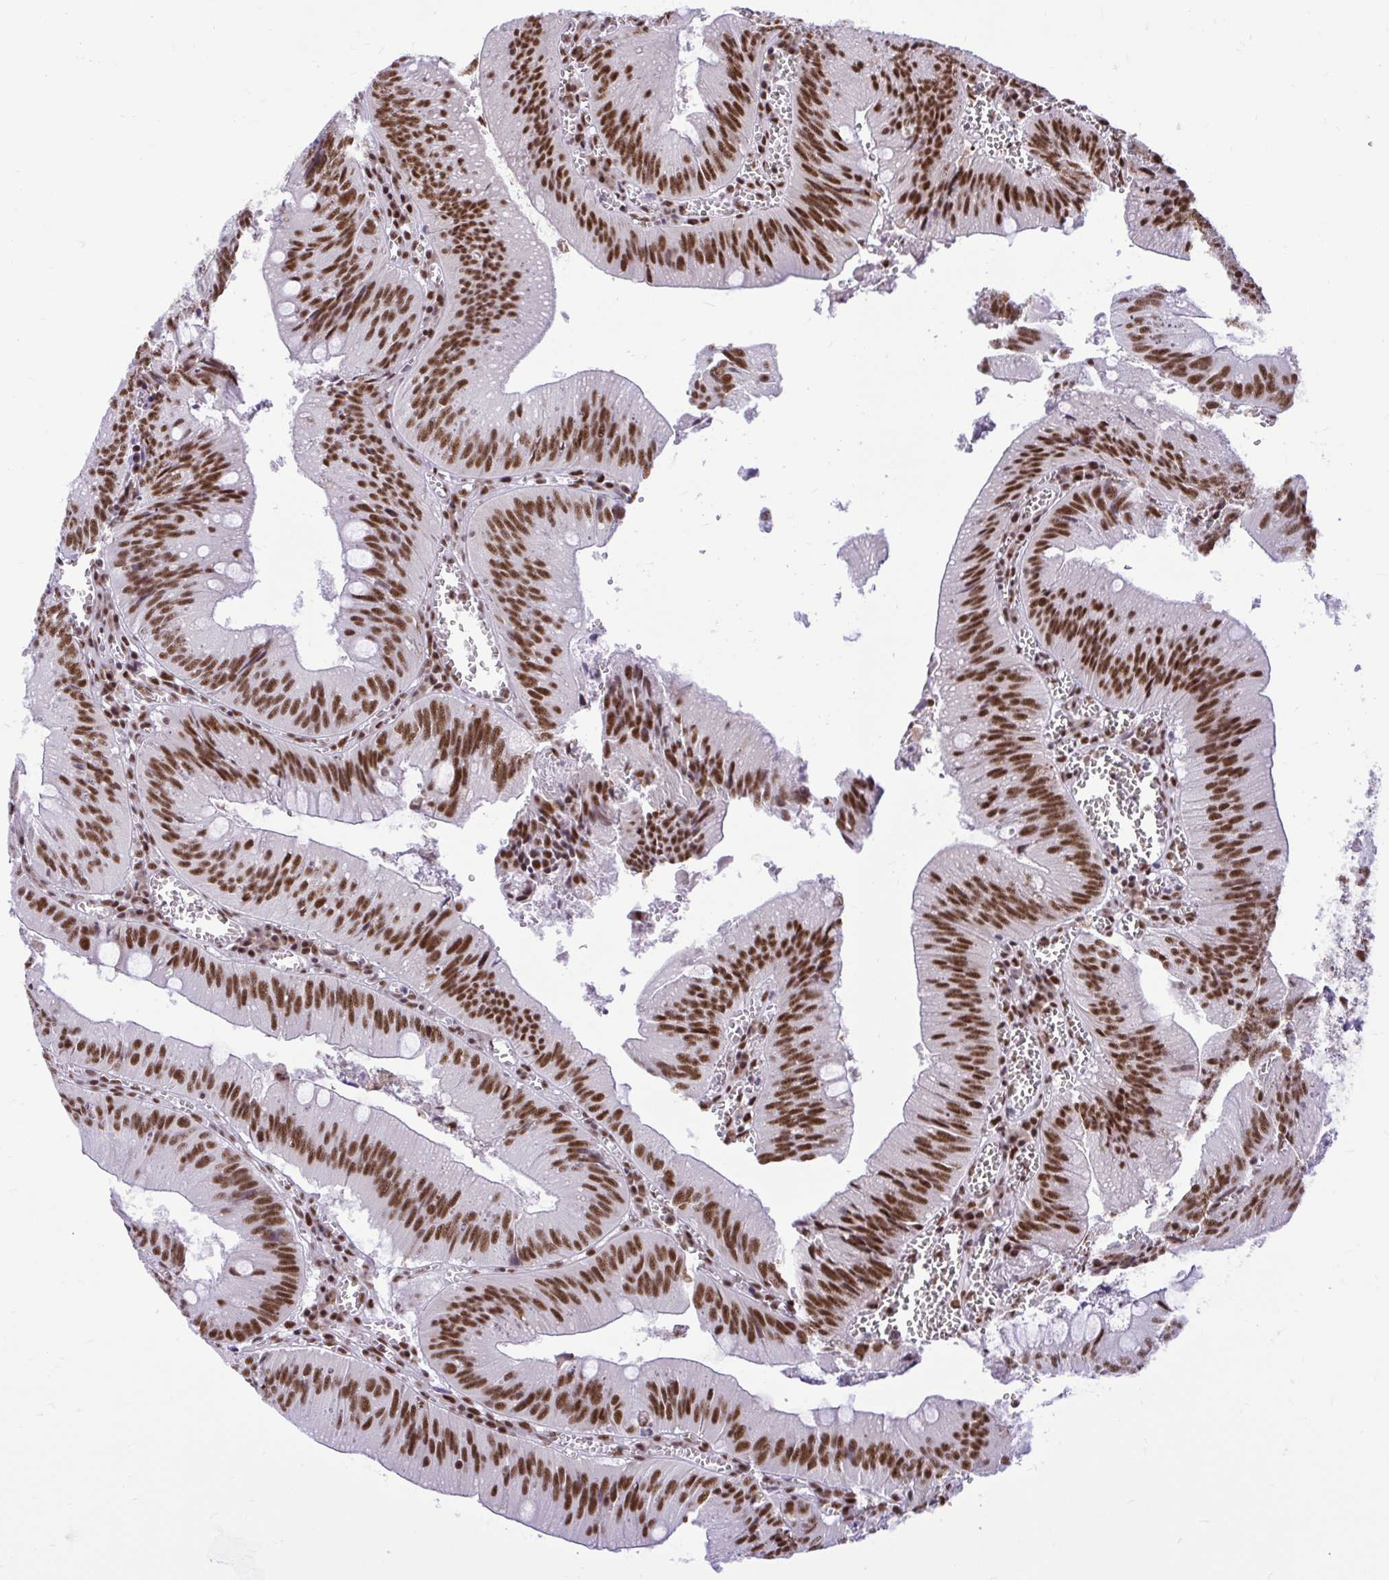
{"staining": {"intensity": "strong", "quantity": ">75%", "location": "nuclear"}, "tissue": "colorectal cancer", "cell_type": "Tumor cells", "image_type": "cancer", "snomed": [{"axis": "morphology", "description": "Adenocarcinoma, NOS"}, {"axis": "topography", "description": "Rectum"}], "caption": "Immunohistochemistry (IHC) micrograph of colorectal adenocarcinoma stained for a protein (brown), which shows high levels of strong nuclear expression in about >75% of tumor cells.", "gene": "PRPF19", "patient": {"sex": "female", "age": 81}}